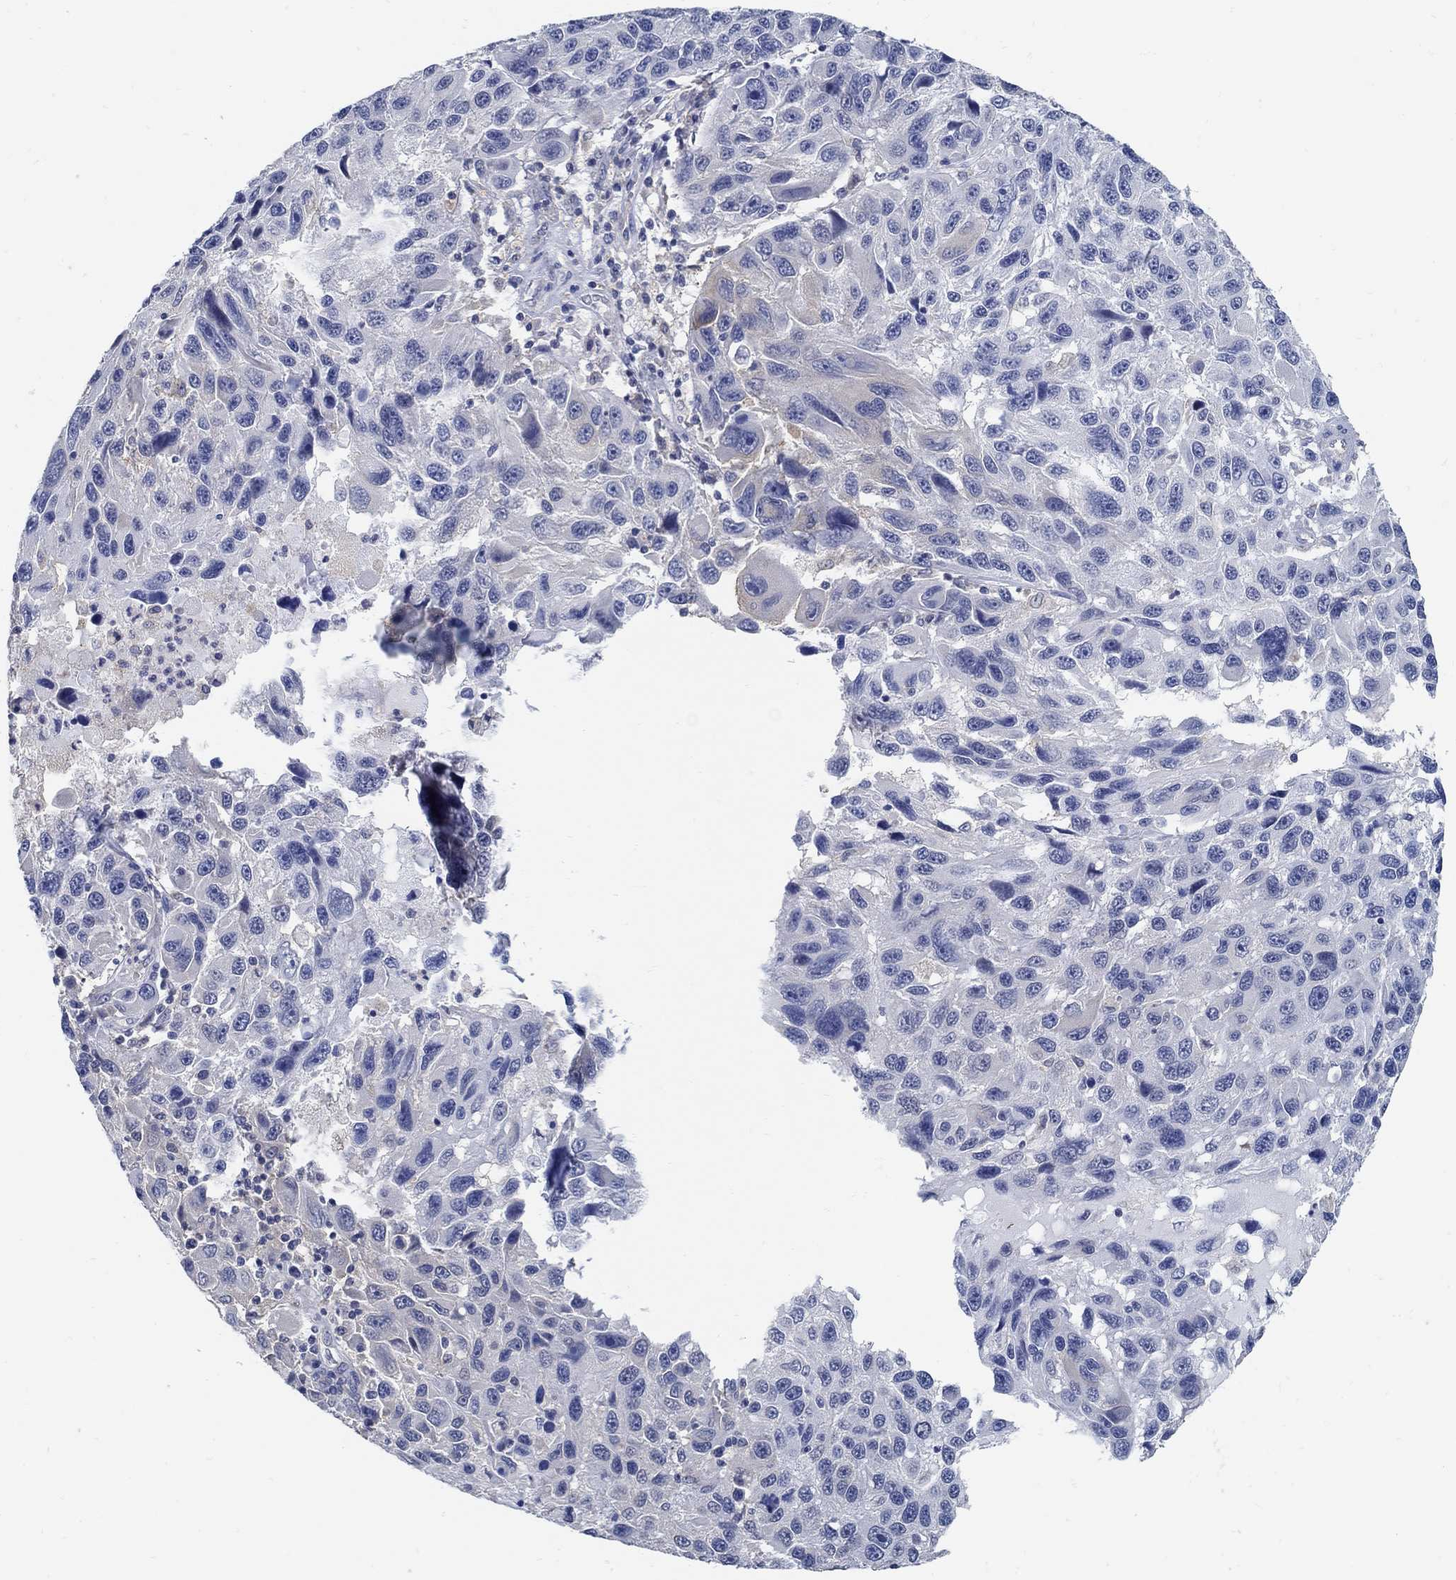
{"staining": {"intensity": "negative", "quantity": "none", "location": "none"}, "tissue": "melanoma", "cell_type": "Tumor cells", "image_type": "cancer", "snomed": [{"axis": "morphology", "description": "Malignant melanoma, NOS"}, {"axis": "topography", "description": "Skin"}], "caption": "Tumor cells are negative for protein expression in human melanoma.", "gene": "PCDH11X", "patient": {"sex": "male", "age": 53}}